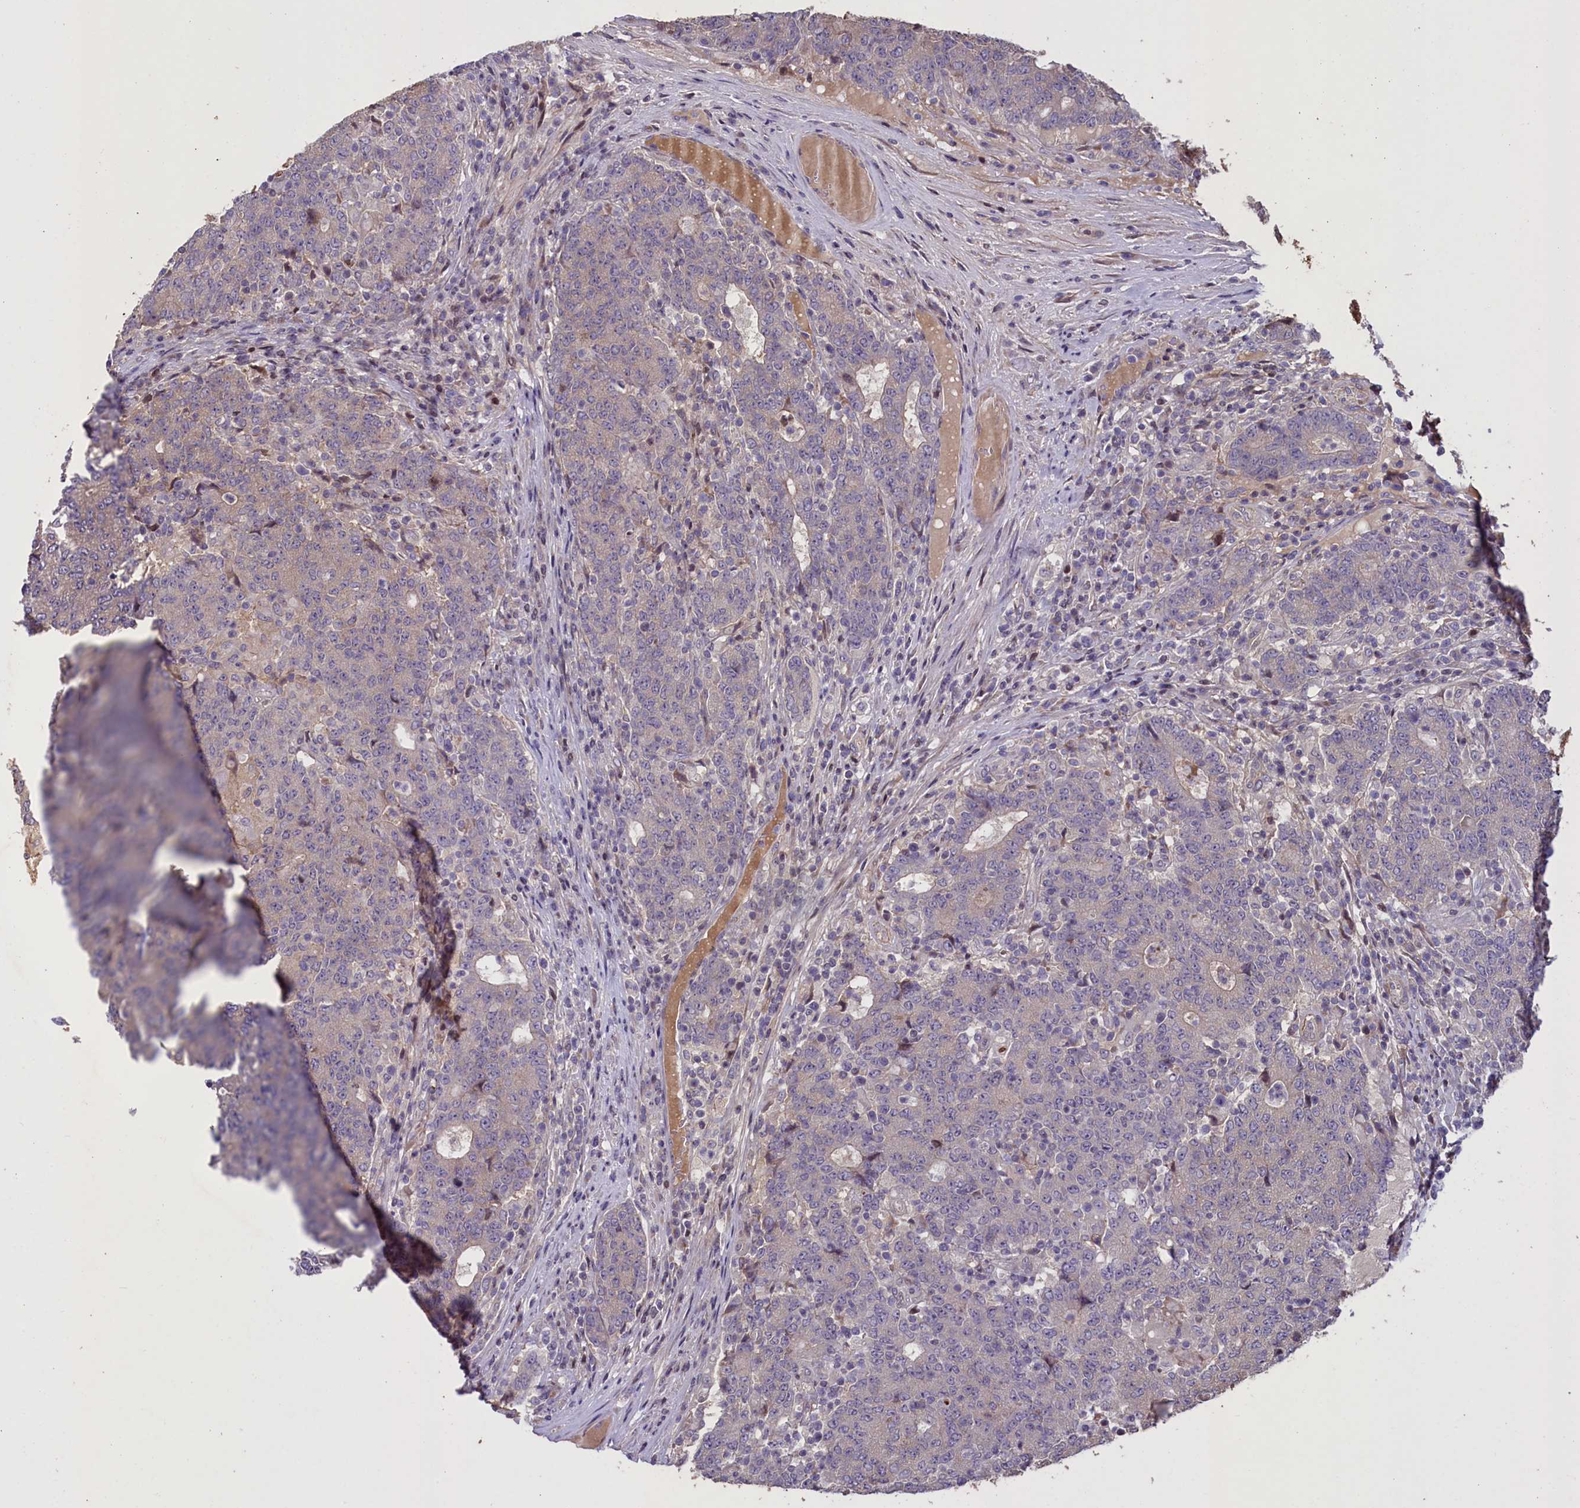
{"staining": {"intensity": "negative", "quantity": "none", "location": "none"}, "tissue": "colorectal cancer", "cell_type": "Tumor cells", "image_type": "cancer", "snomed": [{"axis": "morphology", "description": "Adenocarcinoma, NOS"}, {"axis": "topography", "description": "Colon"}], "caption": "Immunohistochemistry of human colorectal cancer shows no expression in tumor cells. Brightfield microscopy of immunohistochemistry (IHC) stained with DAB (brown) and hematoxylin (blue), captured at high magnification.", "gene": "MAN2C1", "patient": {"sex": "female", "age": 75}}